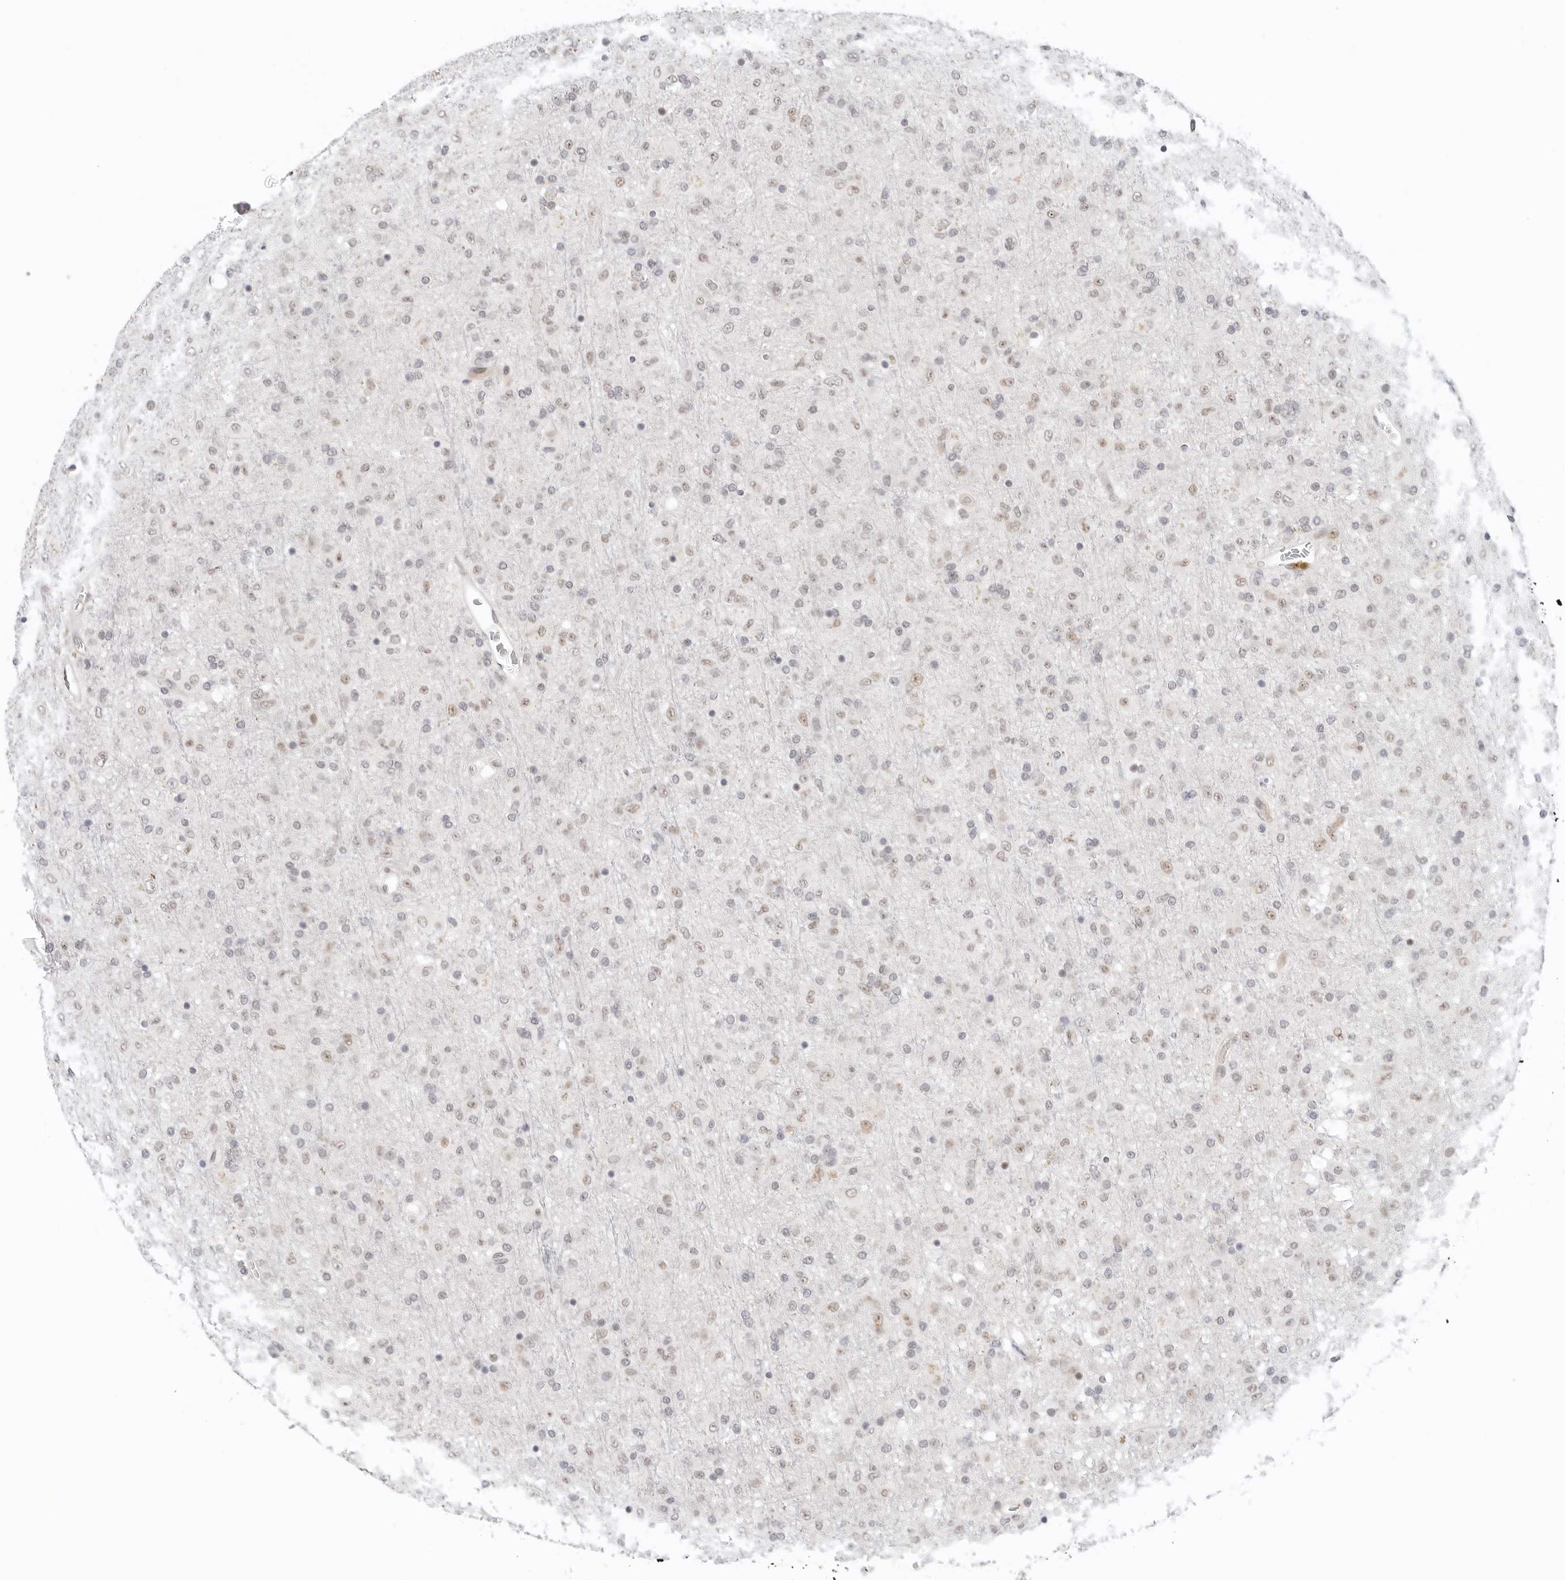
{"staining": {"intensity": "weak", "quantity": "25%-75%", "location": "nuclear"}, "tissue": "glioma", "cell_type": "Tumor cells", "image_type": "cancer", "snomed": [{"axis": "morphology", "description": "Glioma, malignant, Low grade"}, {"axis": "topography", "description": "Brain"}], "caption": "Glioma stained with a protein marker exhibits weak staining in tumor cells.", "gene": "TSEN2", "patient": {"sex": "male", "age": 65}}